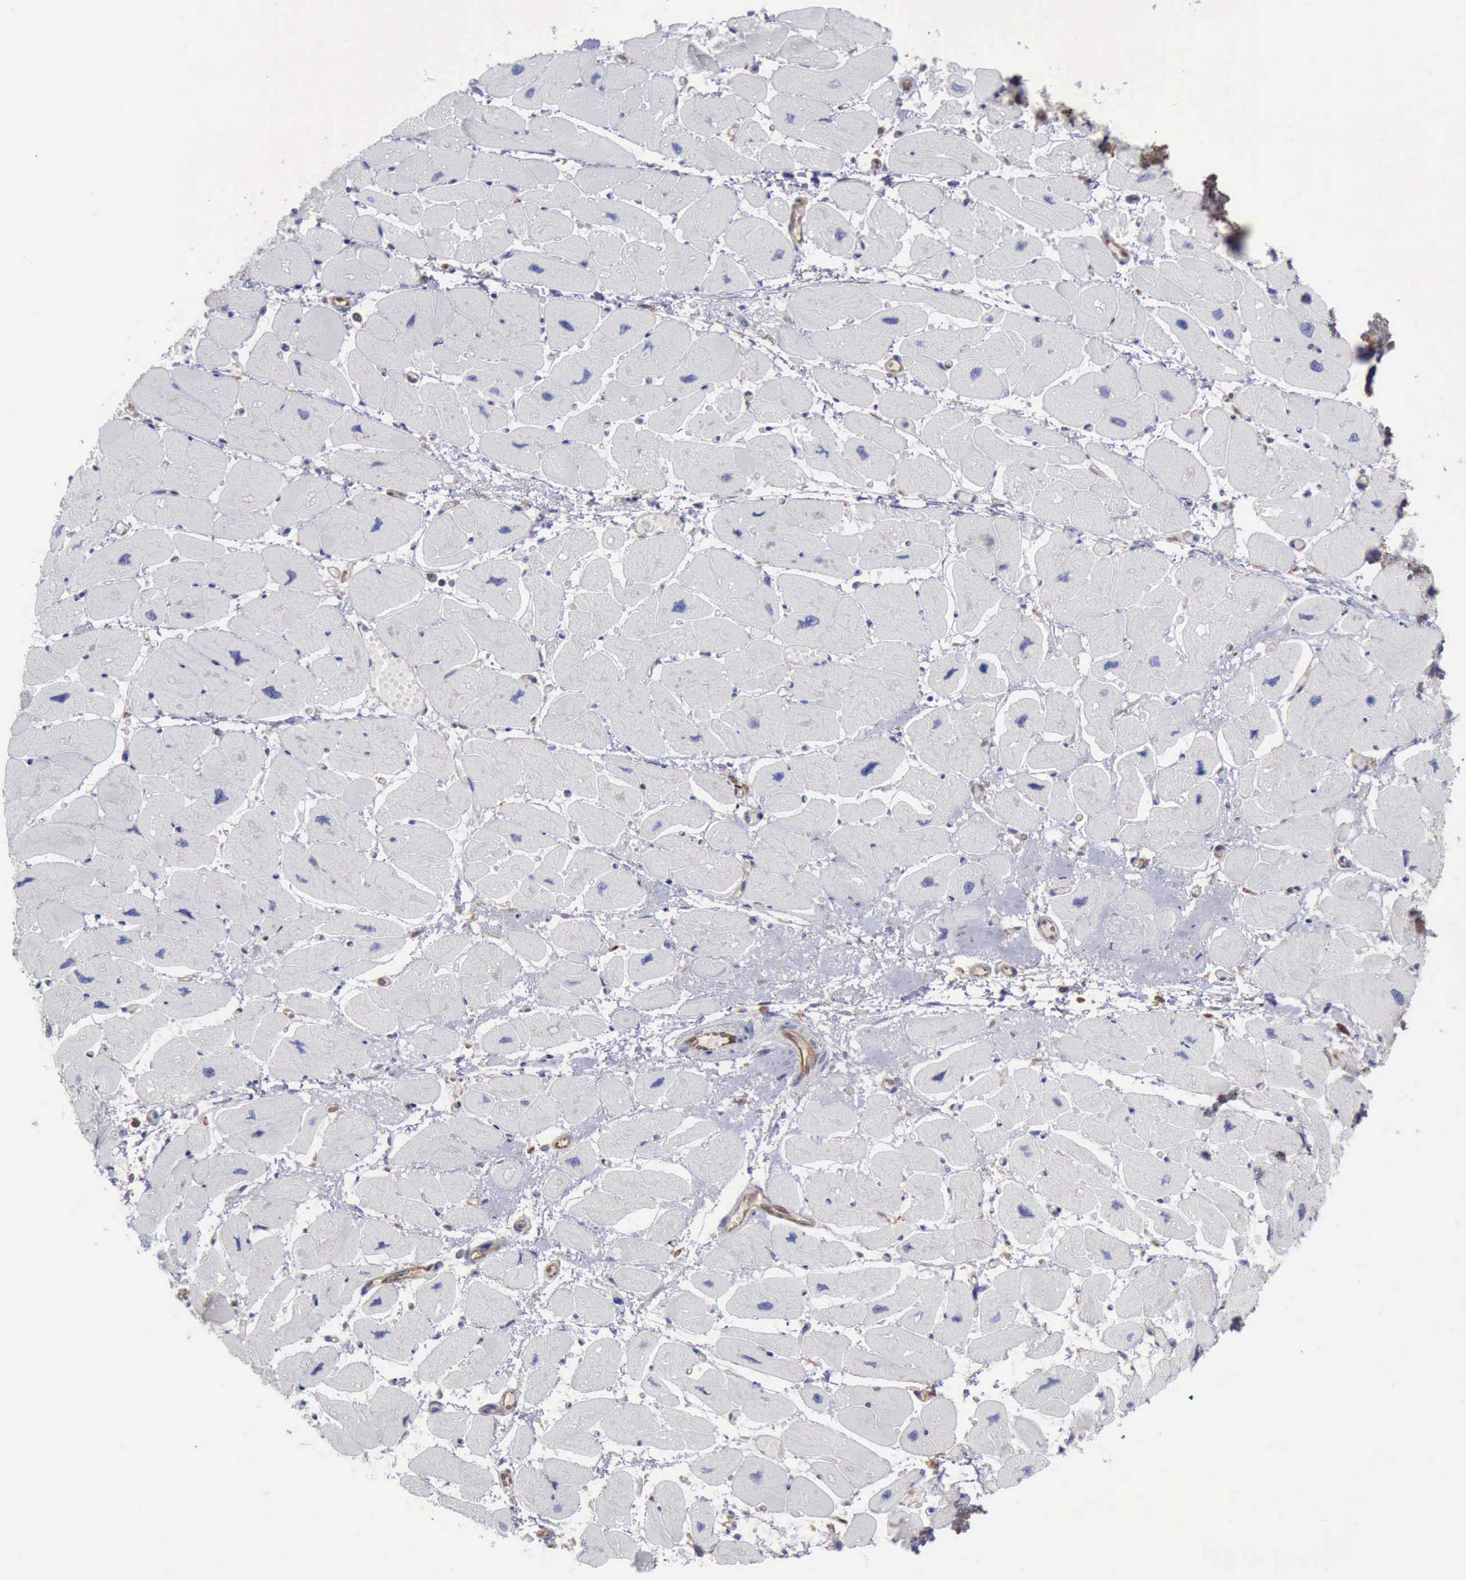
{"staining": {"intensity": "moderate", "quantity": "25%-75%", "location": "nuclear"}, "tissue": "heart muscle", "cell_type": "Cardiomyocytes", "image_type": "normal", "snomed": [{"axis": "morphology", "description": "Normal tissue, NOS"}, {"axis": "topography", "description": "Heart"}], "caption": "Immunohistochemical staining of normal heart muscle shows moderate nuclear protein positivity in approximately 25%-75% of cardiomyocytes. The protein is shown in brown color, while the nuclei are stained blue.", "gene": "PDCD4", "patient": {"sex": "female", "age": 43}}